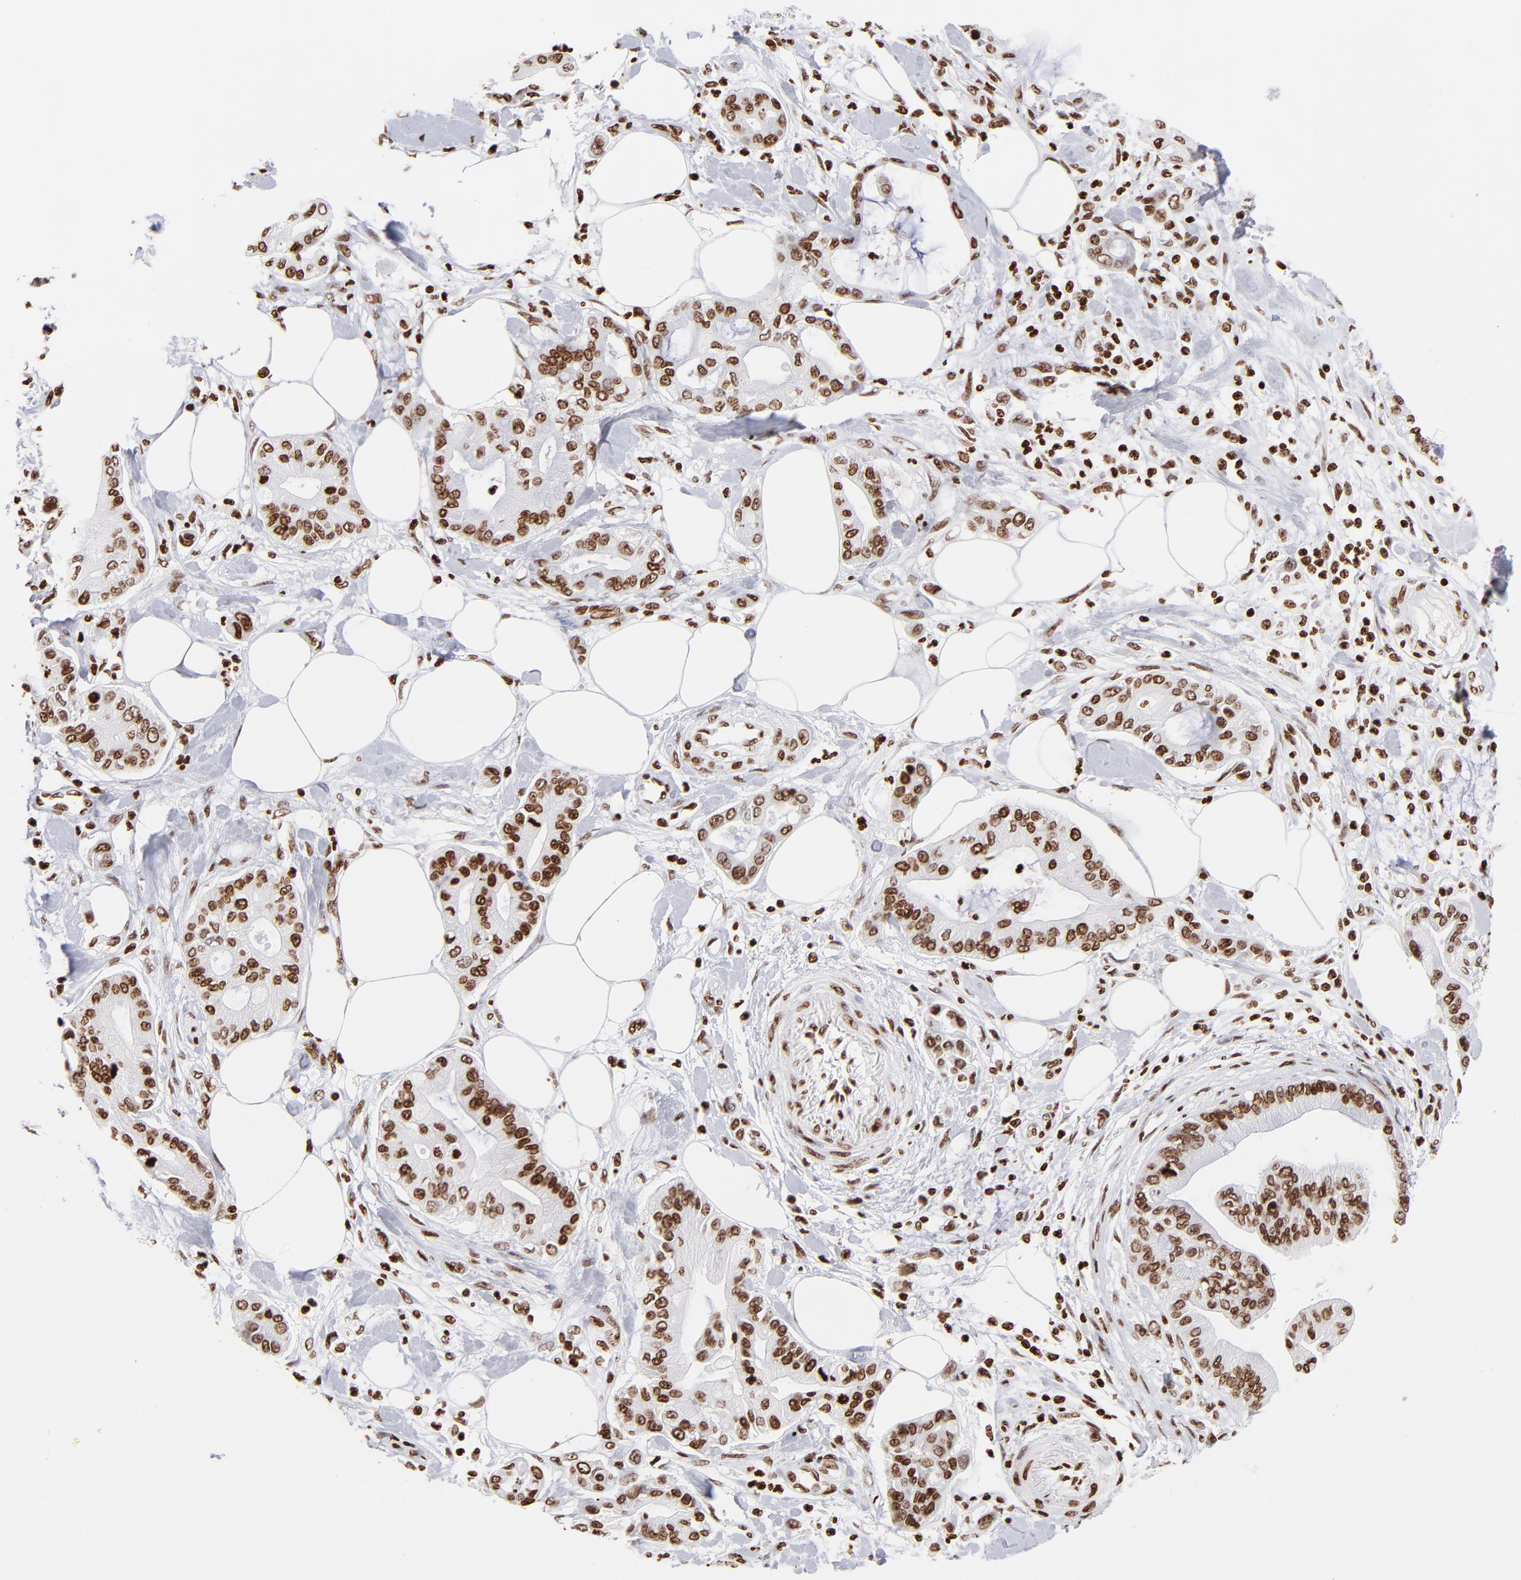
{"staining": {"intensity": "strong", "quantity": ">75%", "location": "nuclear"}, "tissue": "pancreatic cancer", "cell_type": "Tumor cells", "image_type": "cancer", "snomed": [{"axis": "morphology", "description": "Adenocarcinoma, NOS"}, {"axis": "morphology", "description": "Adenocarcinoma, metastatic, NOS"}, {"axis": "topography", "description": "Lymph node"}, {"axis": "topography", "description": "Pancreas"}, {"axis": "topography", "description": "Duodenum"}], "caption": "High-magnification brightfield microscopy of pancreatic cancer stained with DAB (brown) and counterstained with hematoxylin (blue). tumor cells exhibit strong nuclear expression is present in approximately>75% of cells.", "gene": "RTL4", "patient": {"sex": "female", "age": 64}}